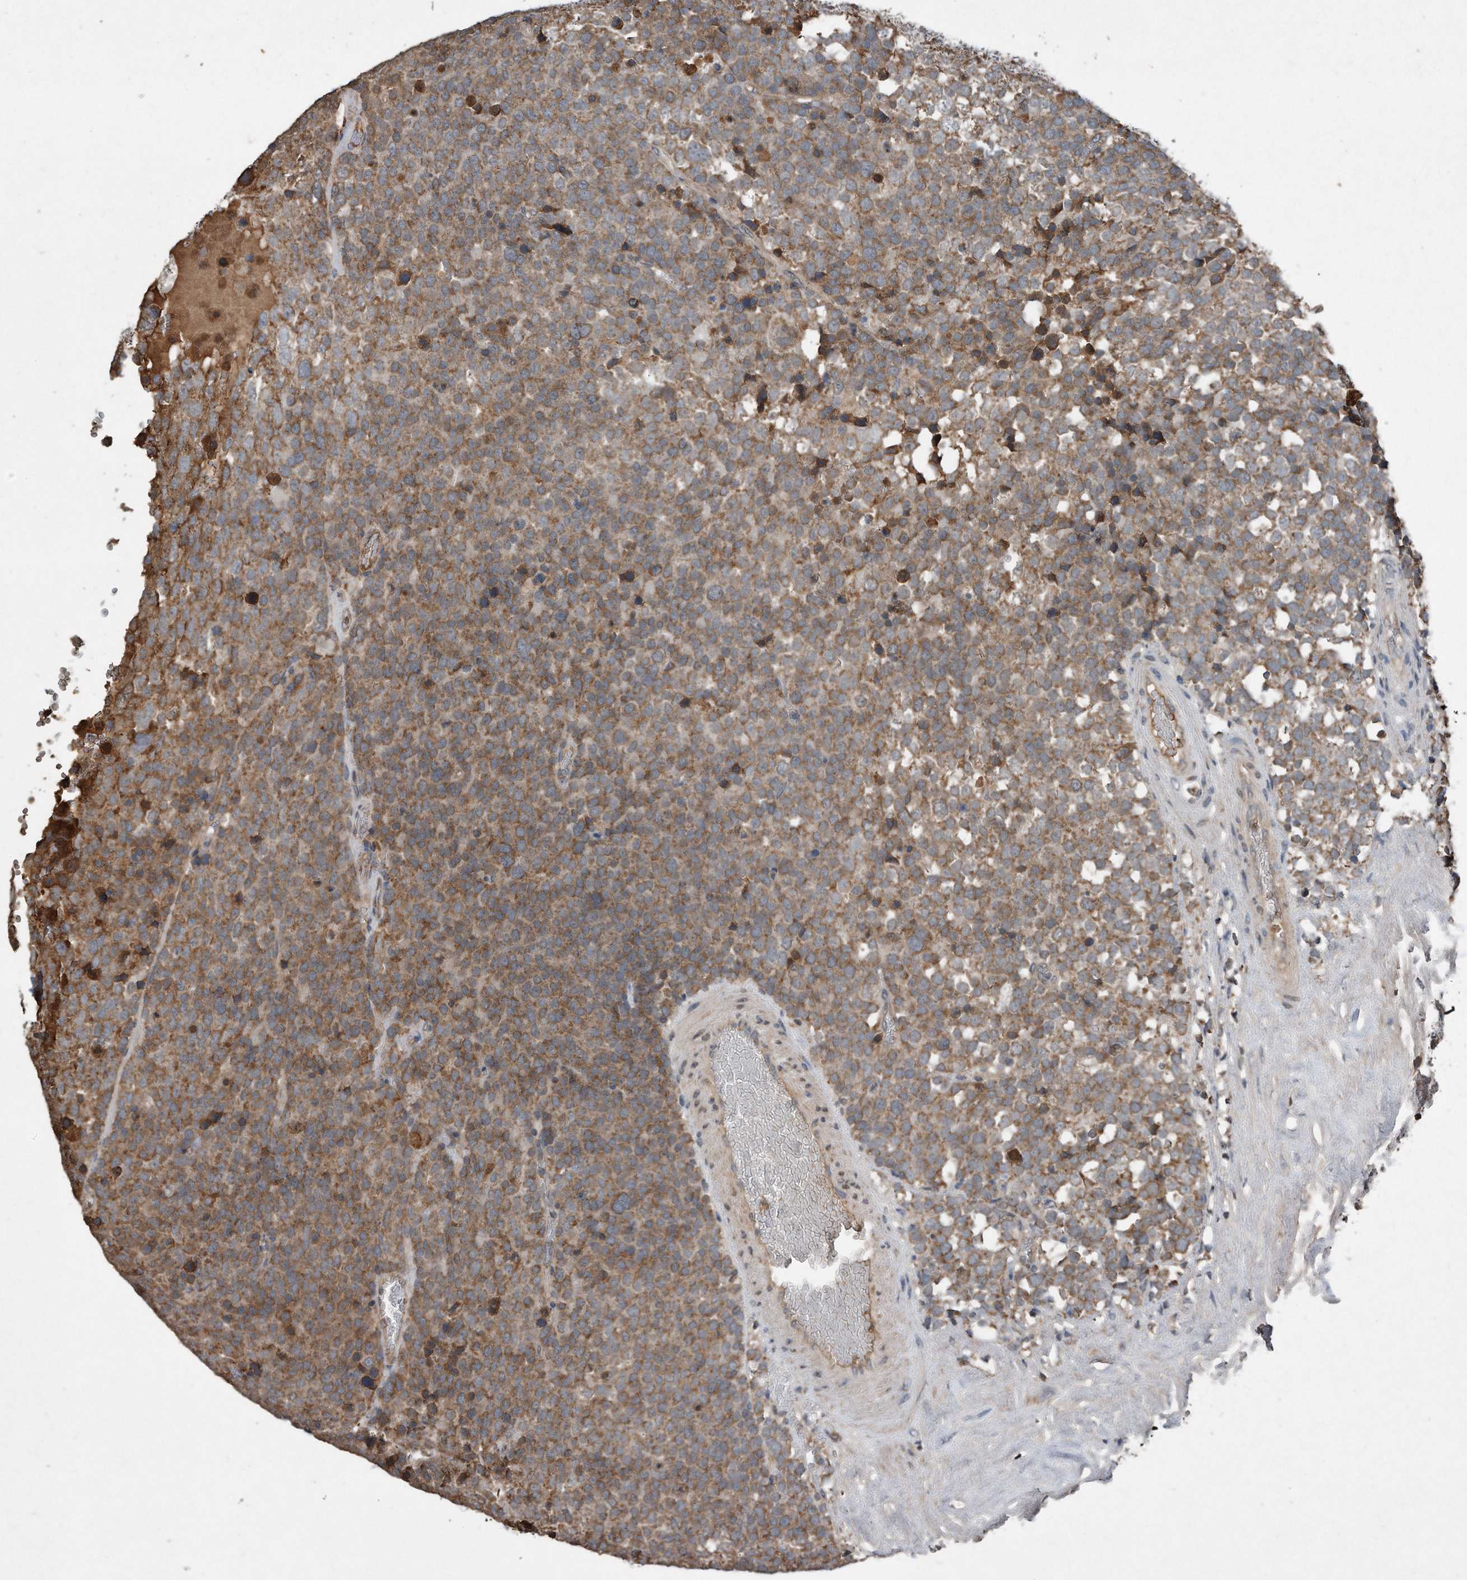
{"staining": {"intensity": "moderate", "quantity": ">75%", "location": "cytoplasmic/membranous"}, "tissue": "testis cancer", "cell_type": "Tumor cells", "image_type": "cancer", "snomed": [{"axis": "morphology", "description": "Seminoma, NOS"}, {"axis": "topography", "description": "Testis"}], "caption": "This is a histology image of immunohistochemistry staining of testis seminoma, which shows moderate positivity in the cytoplasmic/membranous of tumor cells.", "gene": "SDHA", "patient": {"sex": "male", "age": 71}}